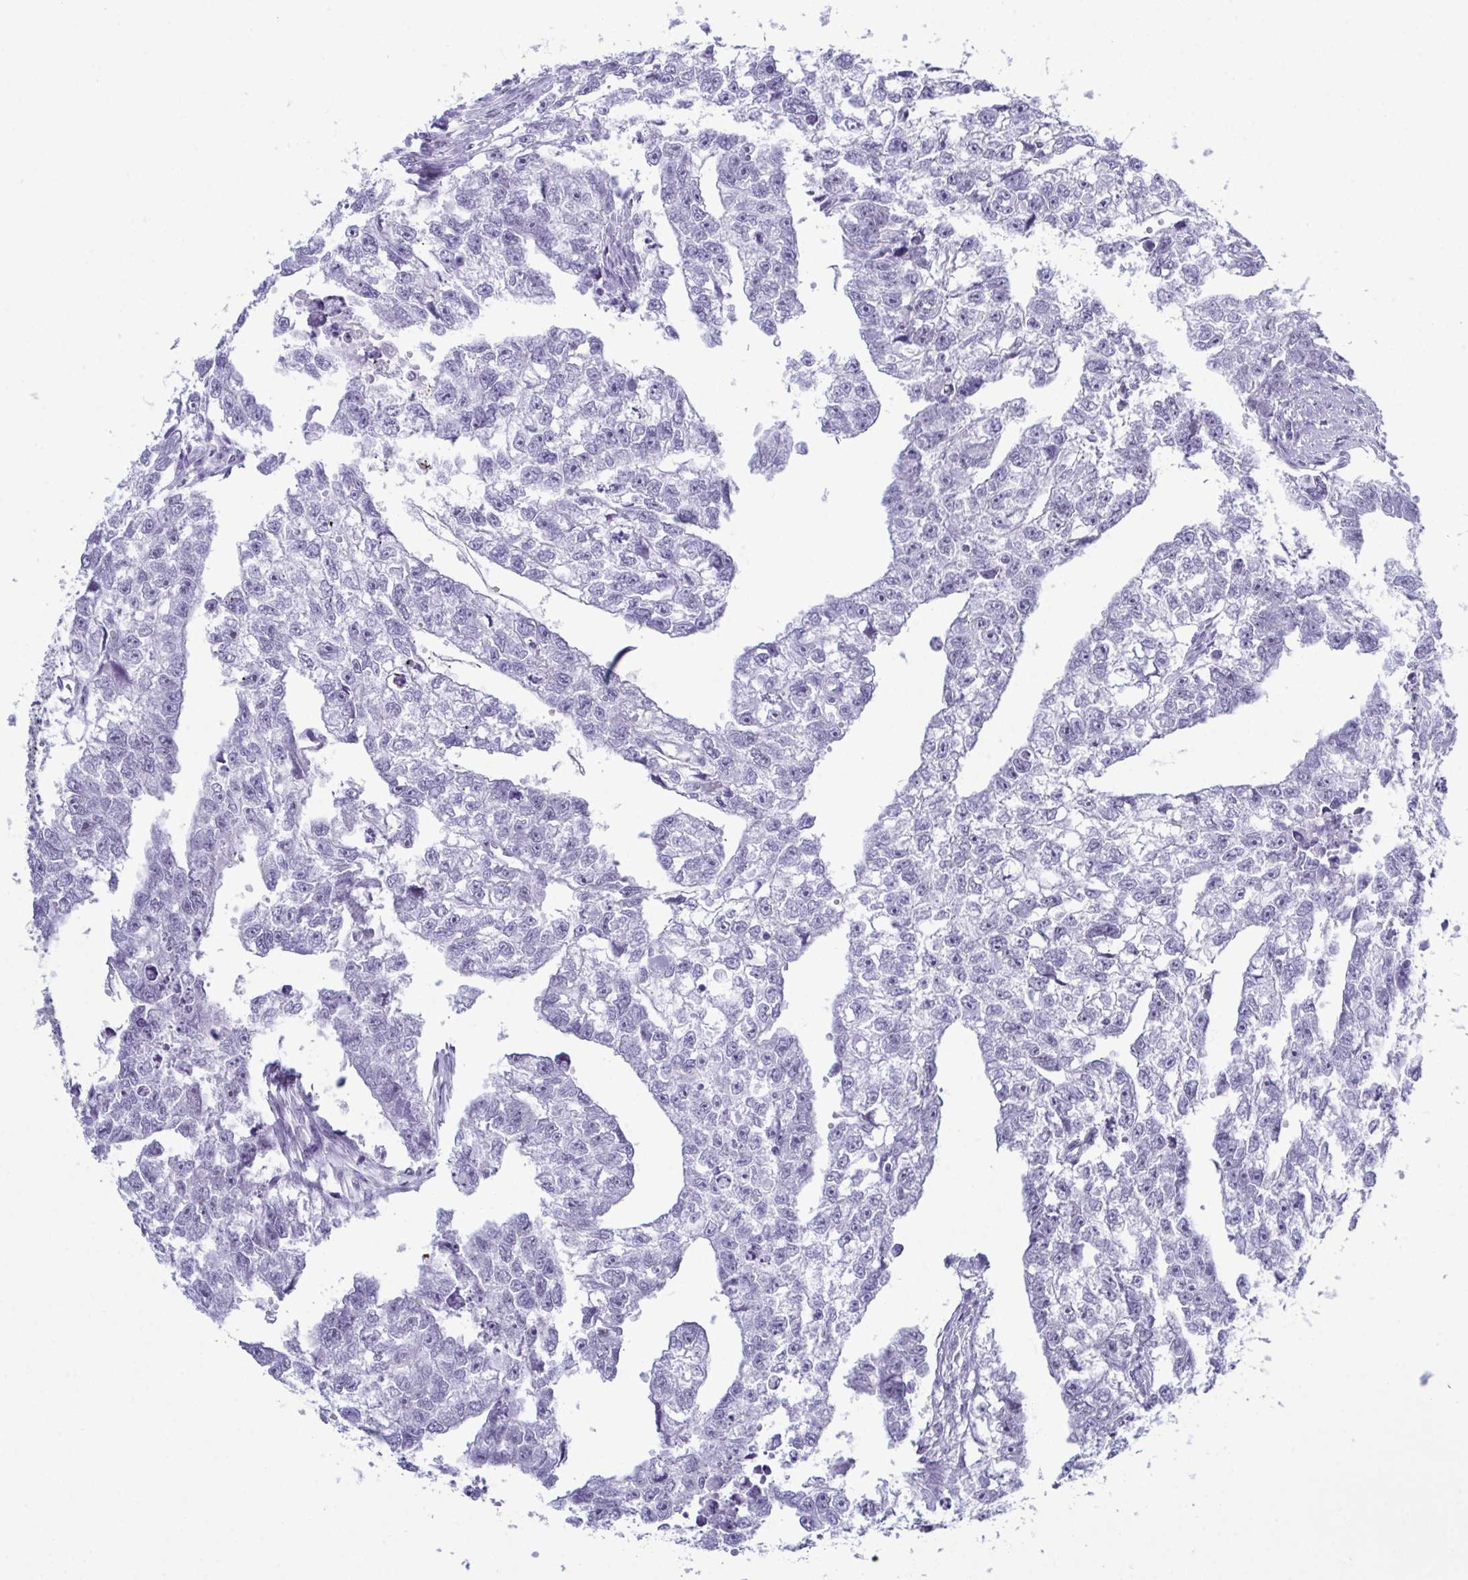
{"staining": {"intensity": "negative", "quantity": "none", "location": "none"}, "tissue": "testis cancer", "cell_type": "Tumor cells", "image_type": "cancer", "snomed": [{"axis": "morphology", "description": "Carcinoma, Embryonal, NOS"}, {"axis": "morphology", "description": "Teratoma, malignant, NOS"}, {"axis": "topography", "description": "Testis"}], "caption": "Immunohistochemistry (IHC) micrograph of neoplastic tissue: testis malignant teratoma stained with DAB (3,3'-diaminobenzidine) reveals no significant protein expression in tumor cells.", "gene": "SUGP2", "patient": {"sex": "male", "age": 44}}